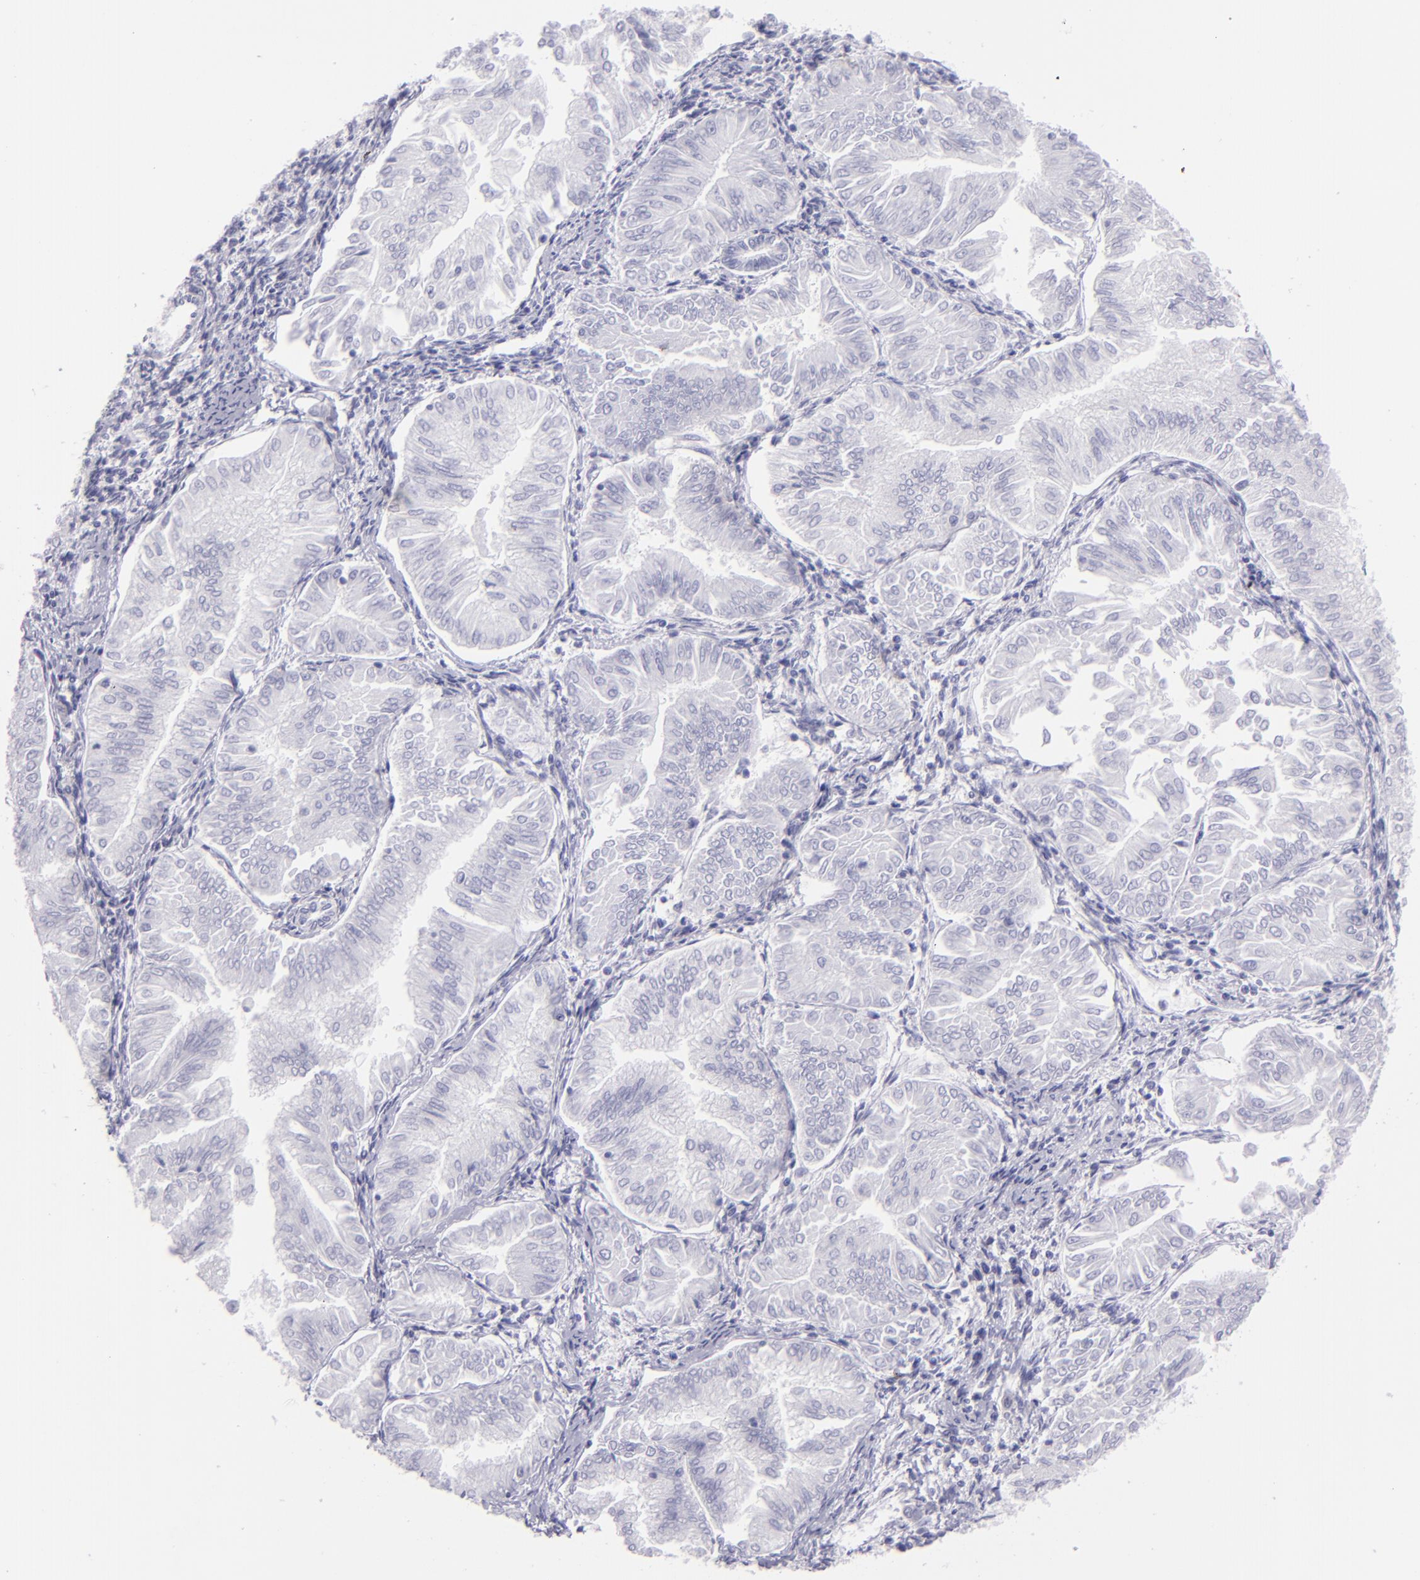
{"staining": {"intensity": "negative", "quantity": "none", "location": "none"}, "tissue": "endometrial cancer", "cell_type": "Tumor cells", "image_type": "cancer", "snomed": [{"axis": "morphology", "description": "Adenocarcinoma, NOS"}, {"axis": "topography", "description": "Endometrium"}], "caption": "The immunohistochemistry photomicrograph has no significant expression in tumor cells of endometrial adenocarcinoma tissue.", "gene": "MUC5AC", "patient": {"sex": "female", "age": 53}}